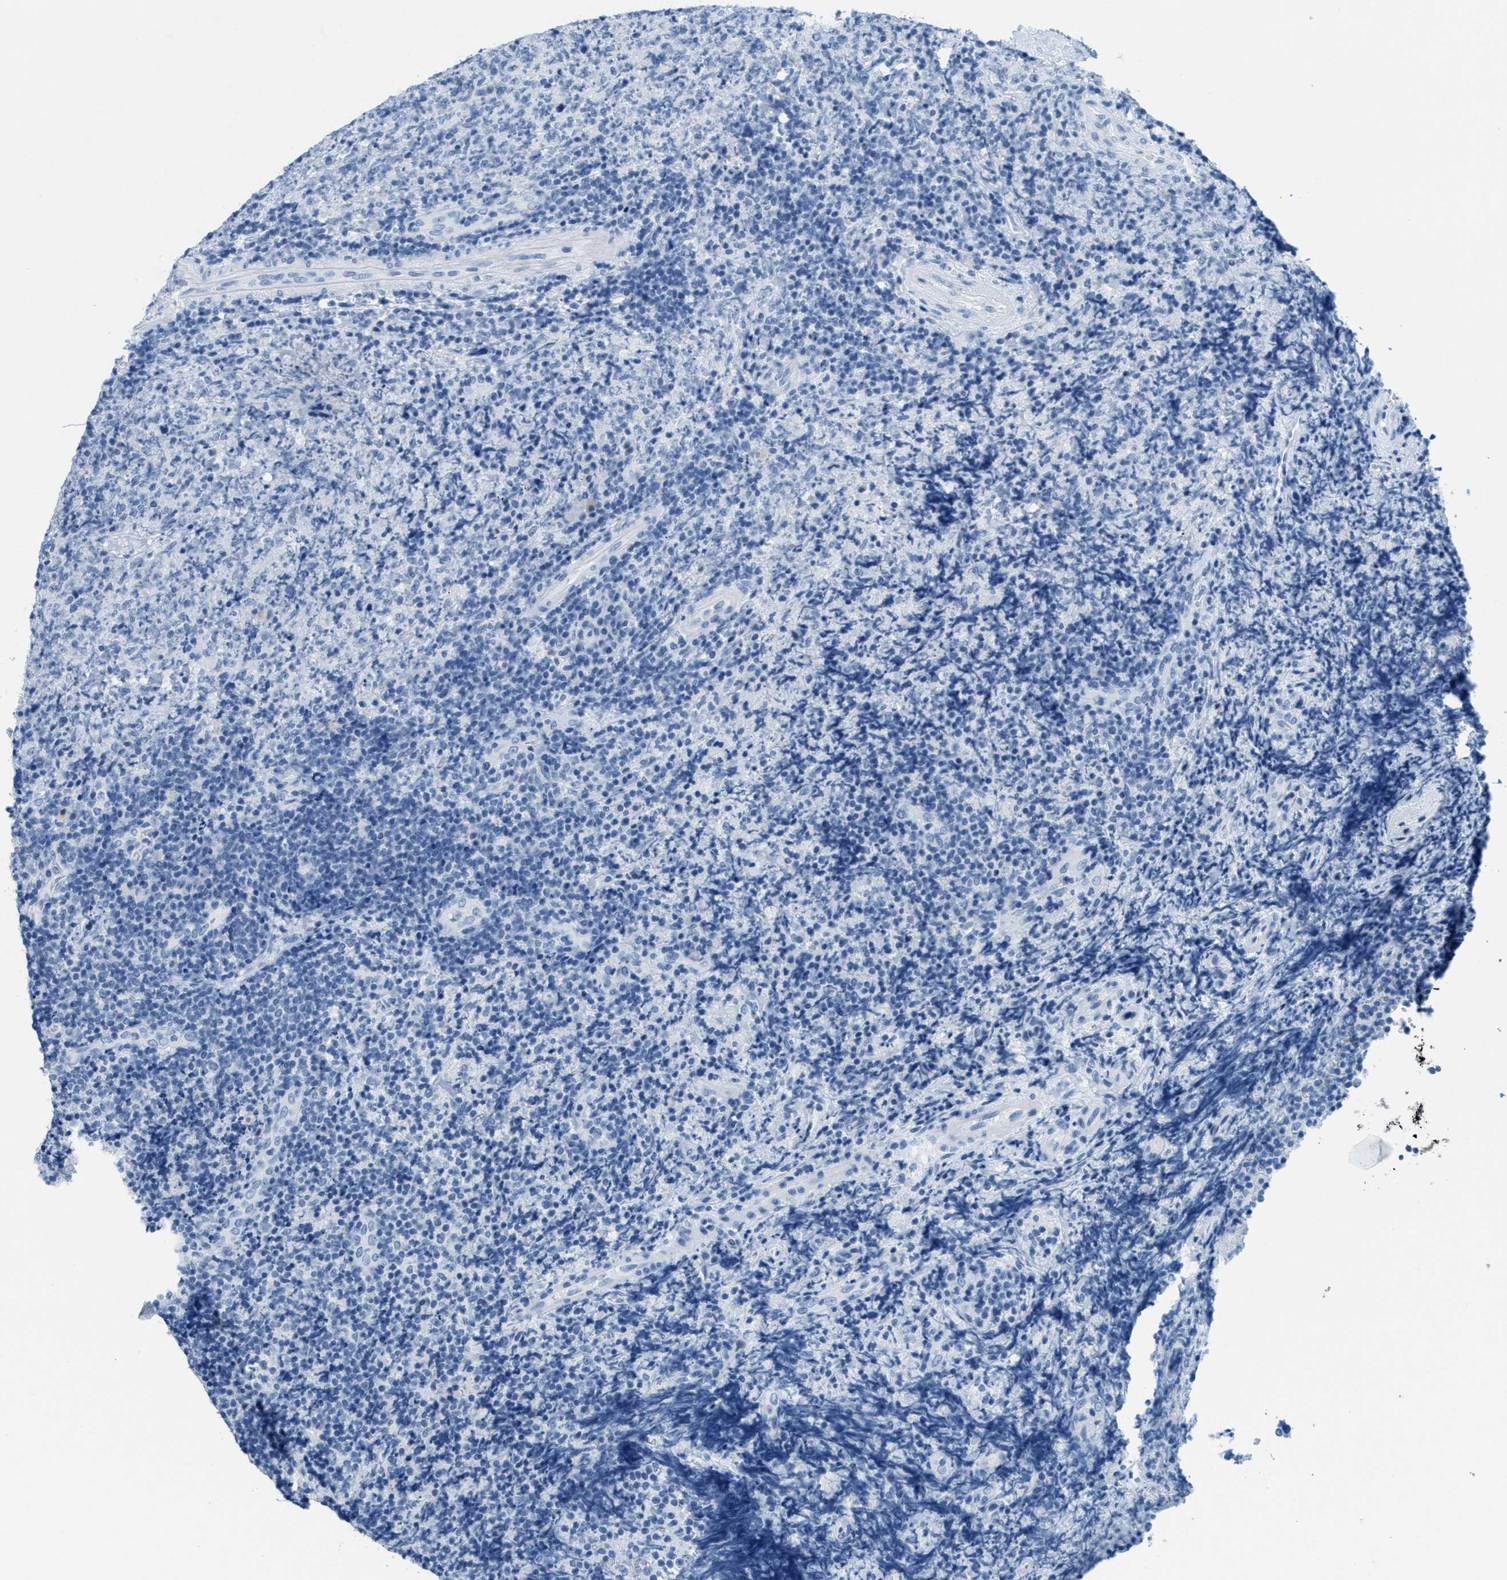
{"staining": {"intensity": "negative", "quantity": "none", "location": "none"}, "tissue": "lymphoma", "cell_type": "Tumor cells", "image_type": "cancer", "snomed": [{"axis": "morphology", "description": "Malignant lymphoma, non-Hodgkin's type, High grade"}, {"axis": "topography", "description": "Tonsil"}], "caption": "Image shows no significant protein staining in tumor cells of malignant lymphoma, non-Hodgkin's type (high-grade).", "gene": "GPM6A", "patient": {"sex": "female", "age": 36}}